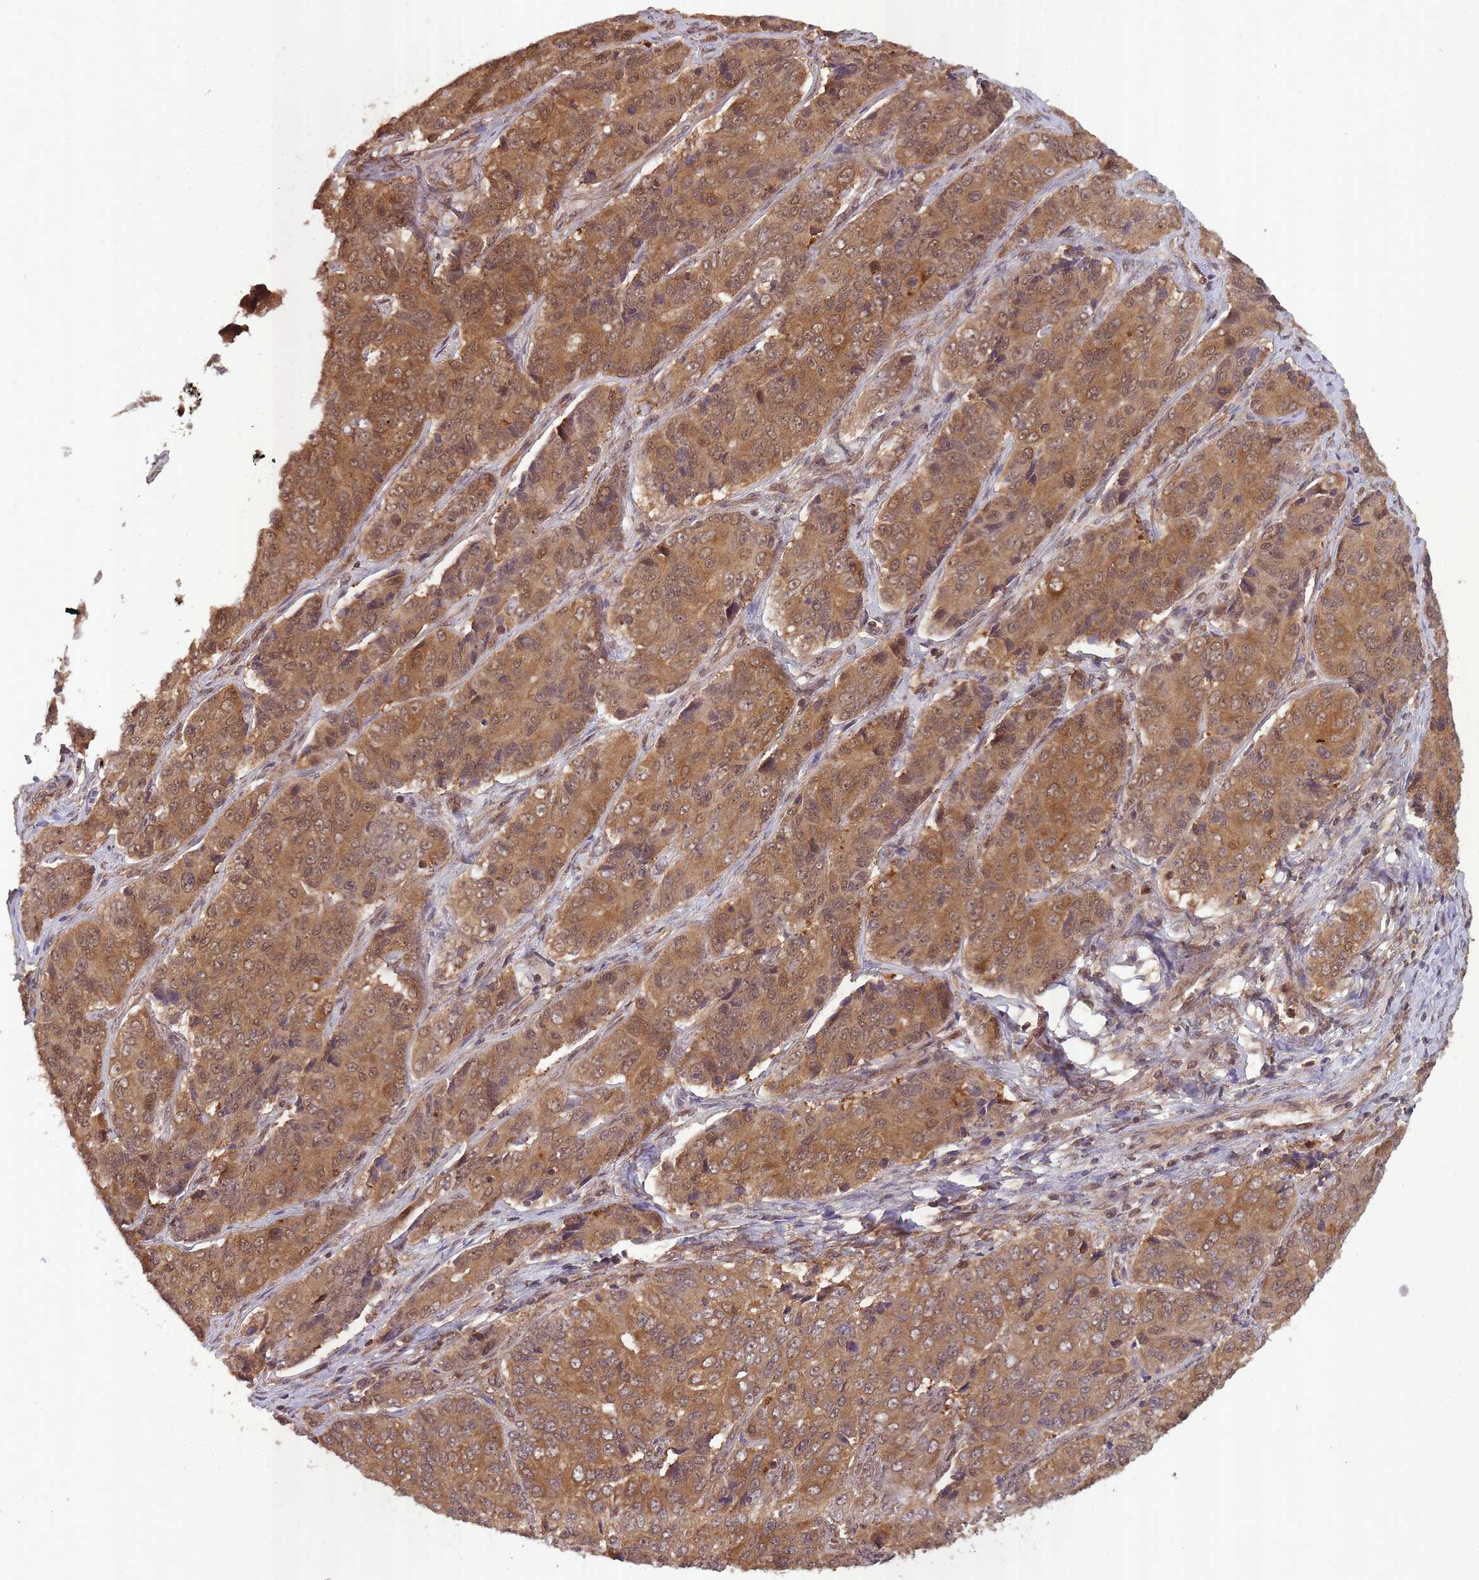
{"staining": {"intensity": "moderate", "quantity": ">75%", "location": "cytoplasmic/membranous,nuclear"}, "tissue": "ovarian cancer", "cell_type": "Tumor cells", "image_type": "cancer", "snomed": [{"axis": "morphology", "description": "Carcinoma, endometroid"}, {"axis": "topography", "description": "Ovary"}], "caption": "Immunohistochemistry (IHC) of human endometroid carcinoma (ovarian) shows medium levels of moderate cytoplasmic/membranous and nuclear expression in about >75% of tumor cells.", "gene": "PPP6R3", "patient": {"sex": "female", "age": 51}}